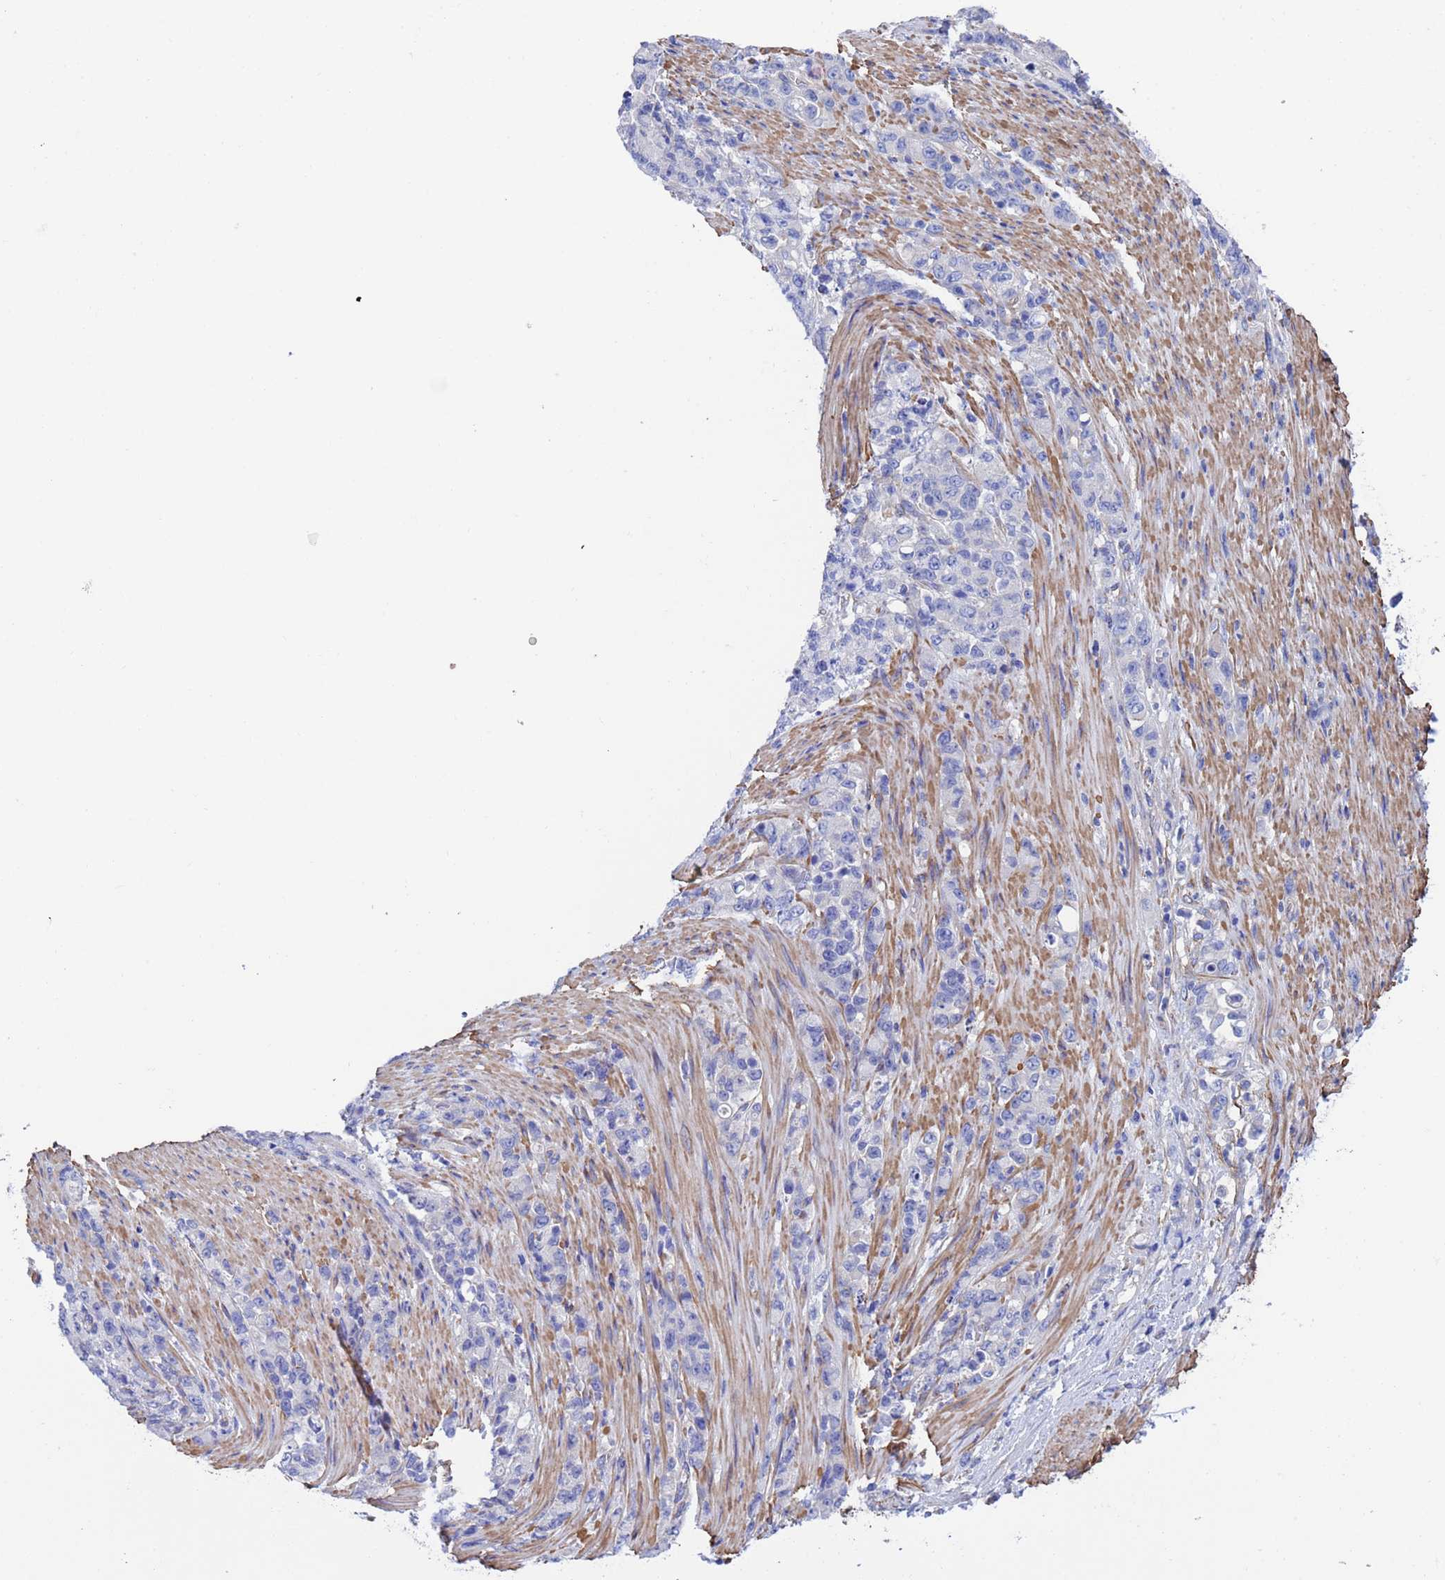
{"staining": {"intensity": "negative", "quantity": "none", "location": "none"}, "tissue": "stomach cancer", "cell_type": "Tumor cells", "image_type": "cancer", "snomed": [{"axis": "morphology", "description": "Normal tissue, NOS"}, {"axis": "morphology", "description": "Adenocarcinoma, NOS"}, {"axis": "topography", "description": "Stomach"}], "caption": "Micrograph shows no significant protein expression in tumor cells of stomach adenocarcinoma.", "gene": "CST4", "patient": {"sex": "female", "age": 79}}